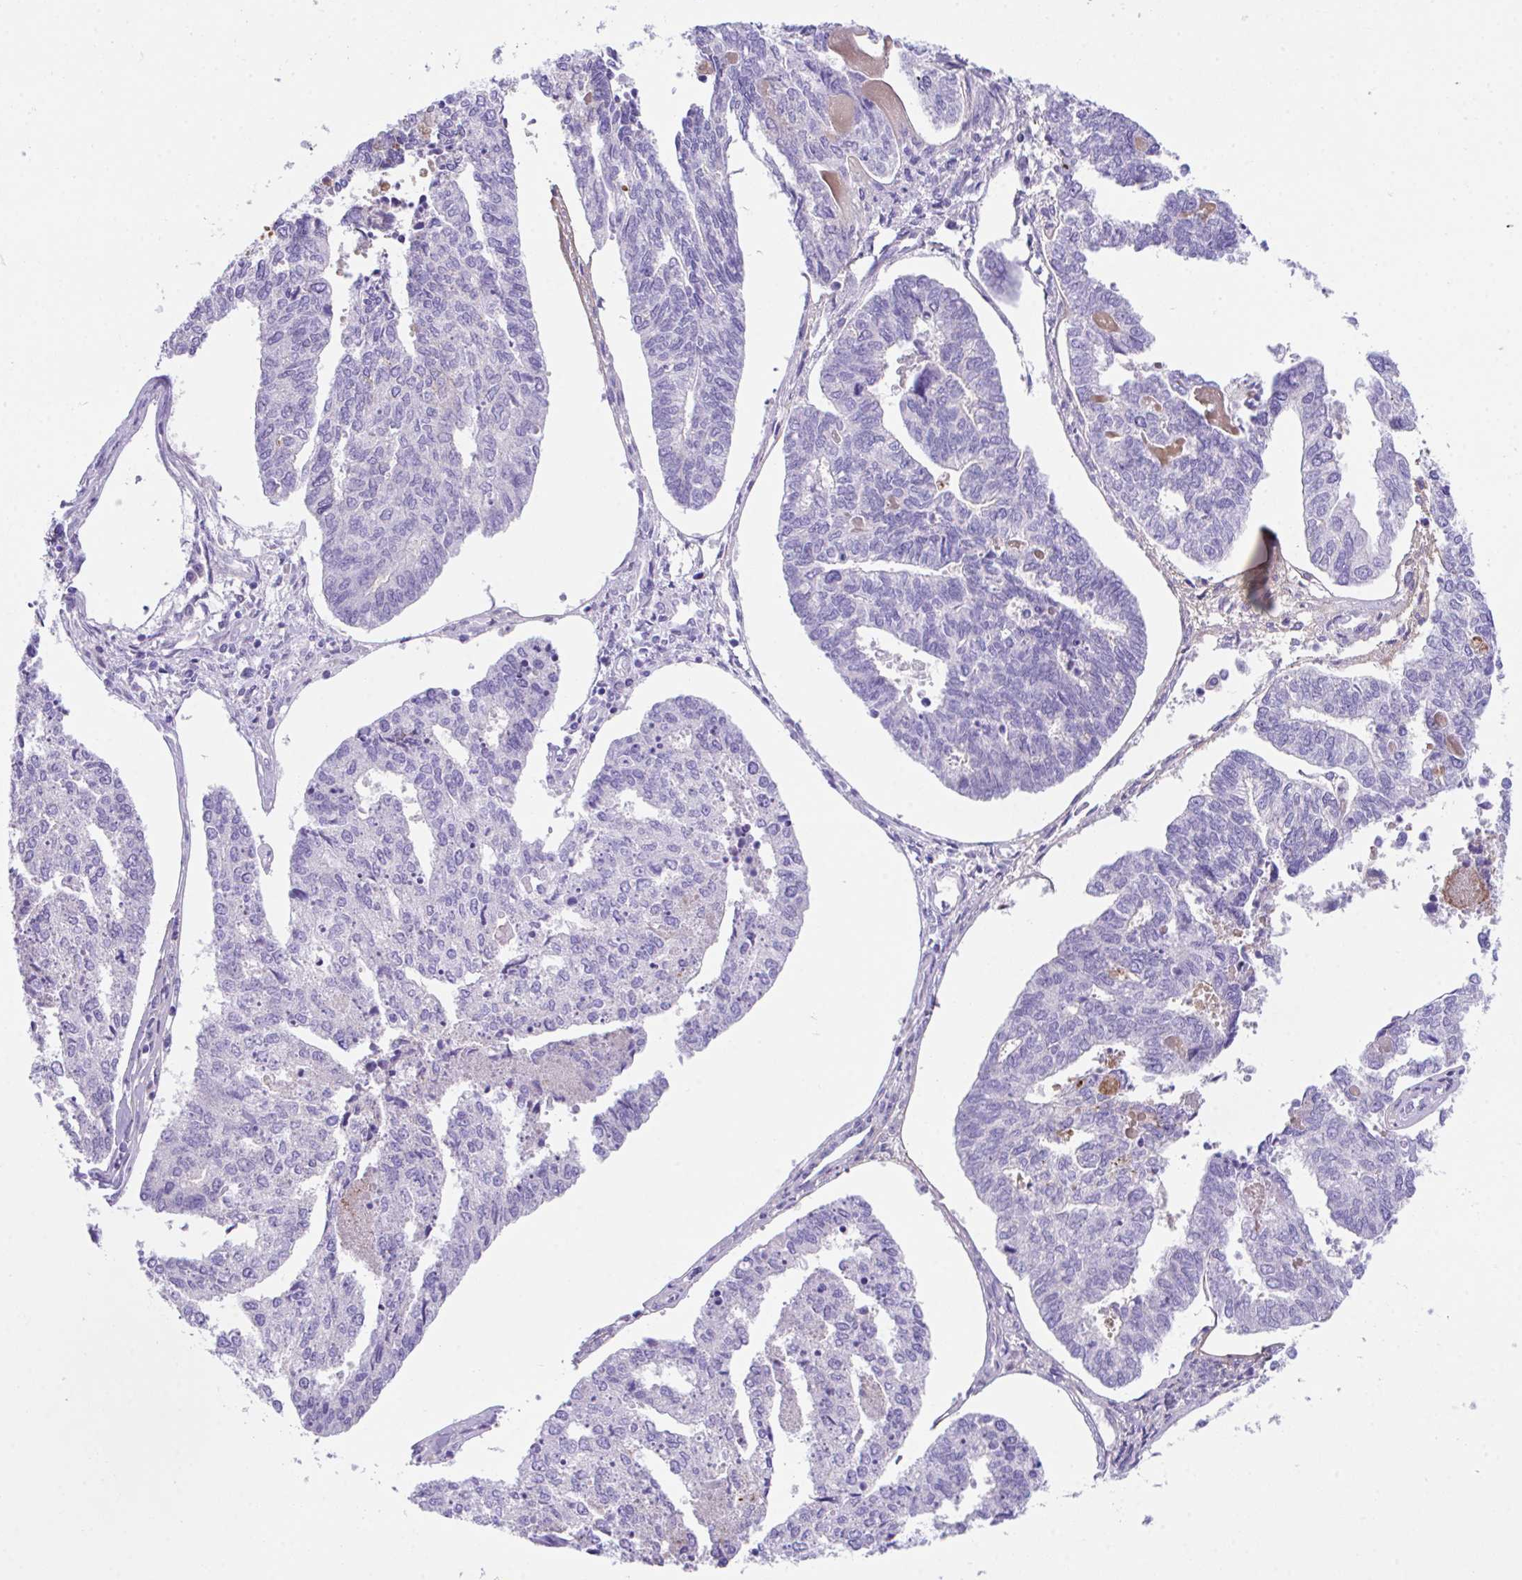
{"staining": {"intensity": "negative", "quantity": "none", "location": "none"}, "tissue": "endometrial cancer", "cell_type": "Tumor cells", "image_type": "cancer", "snomed": [{"axis": "morphology", "description": "Adenocarcinoma, NOS"}, {"axis": "topography", "description": "Endometrium"}], "caption": "Immunohistochemical staining of adenocarcinoma (endometrial) shows no significant expression in tumor cells.", "gene": "SLC16A6", "patient": {"sex": "female", "age": 73}}